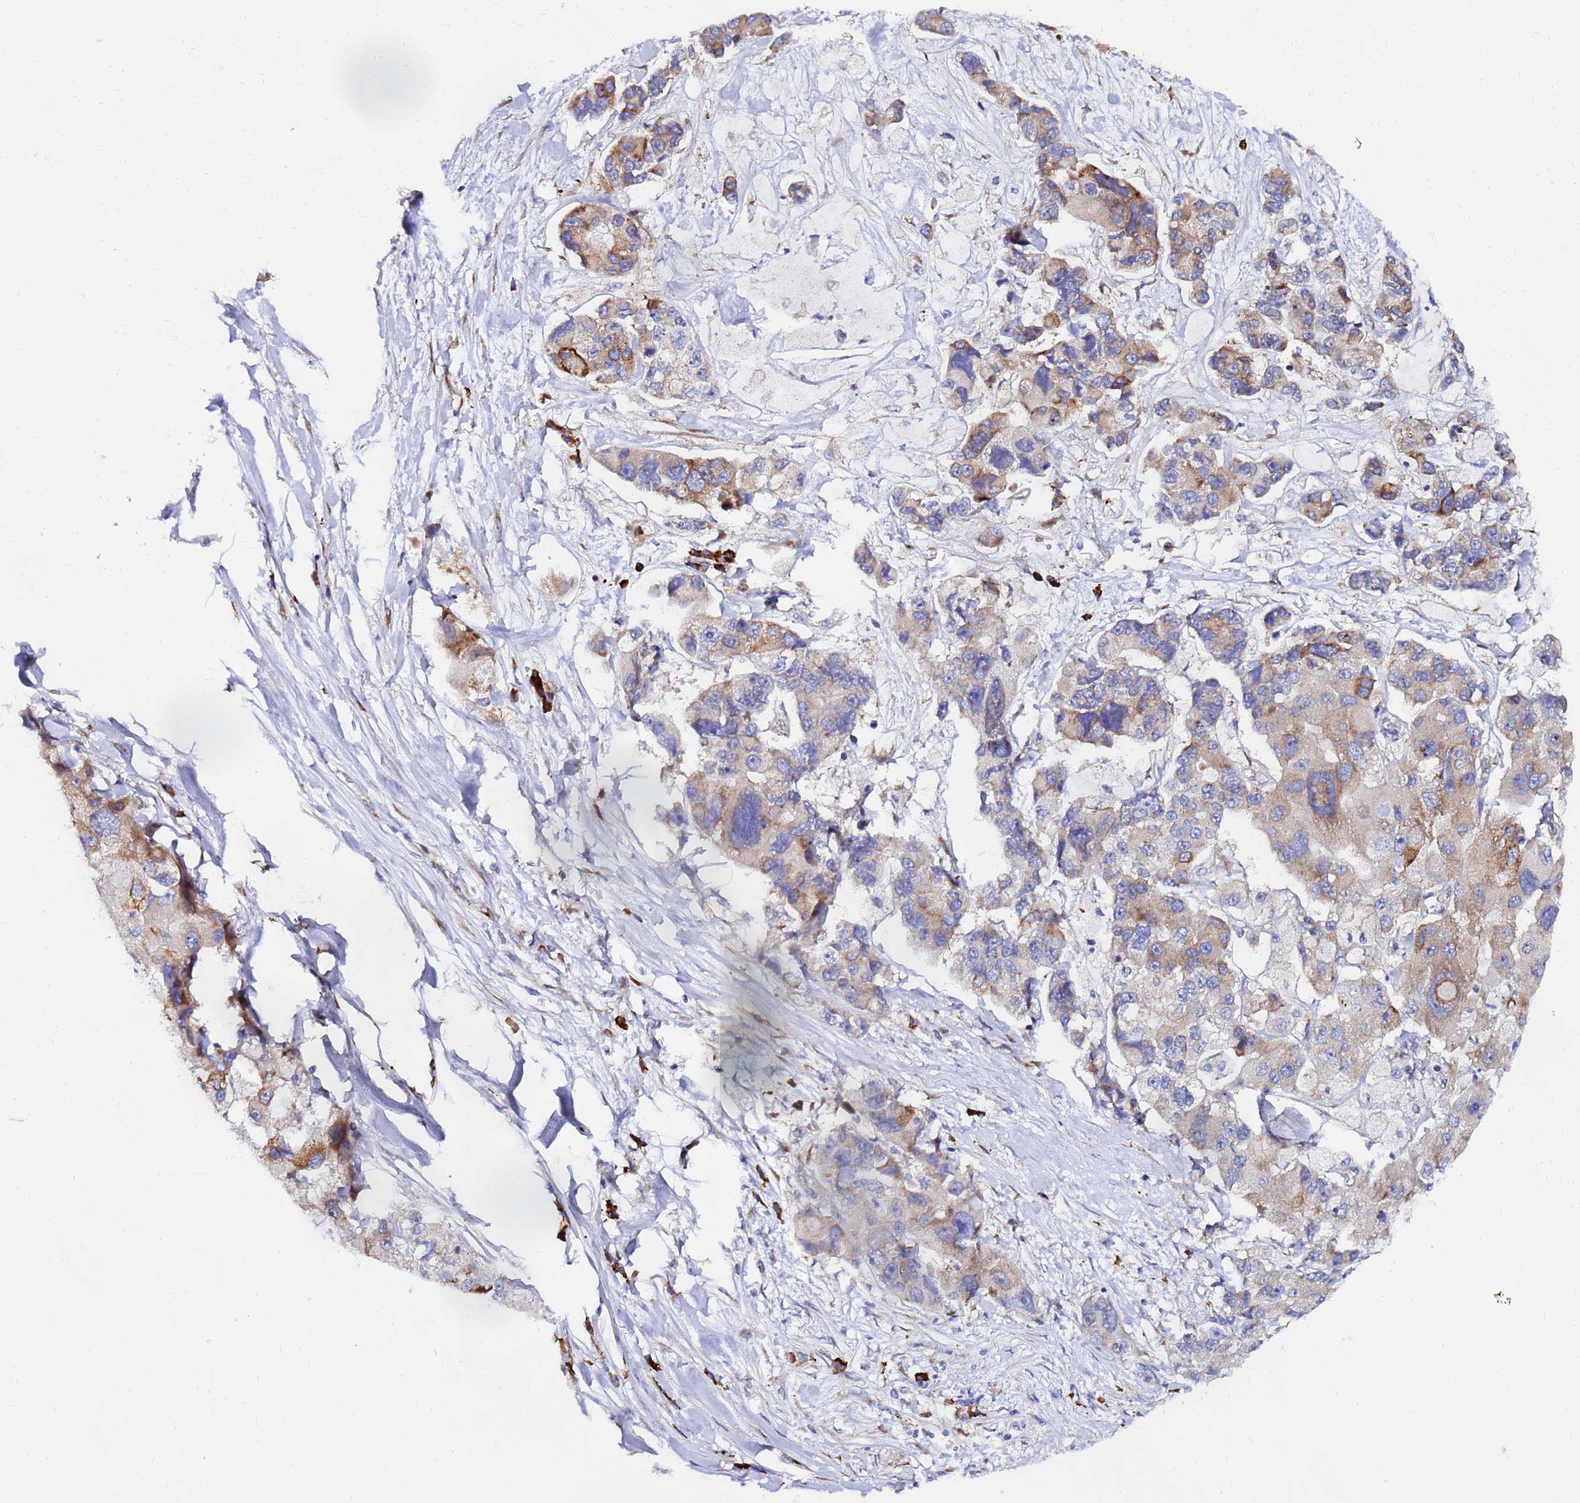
{"staining": {"intensity": "moderate", "quantity": "25%-75%", "location": "cytoplasmic/membranous"}, "tissue": "lung cancer", "cell_type": "Tumor cells", "image_type": "cancer", "snomed": [{"axis": "morphology", "description": "Adenocarcinoma, NOS"}, {"axis": "topography", "description": "Lung"}], "caption": "Human lung cancer (adenocarcinoma) stained with a protein marker shows moderate staining in tumor cells.", "gene": "POM121", "patient": {"sex": "female", "age": 54}}